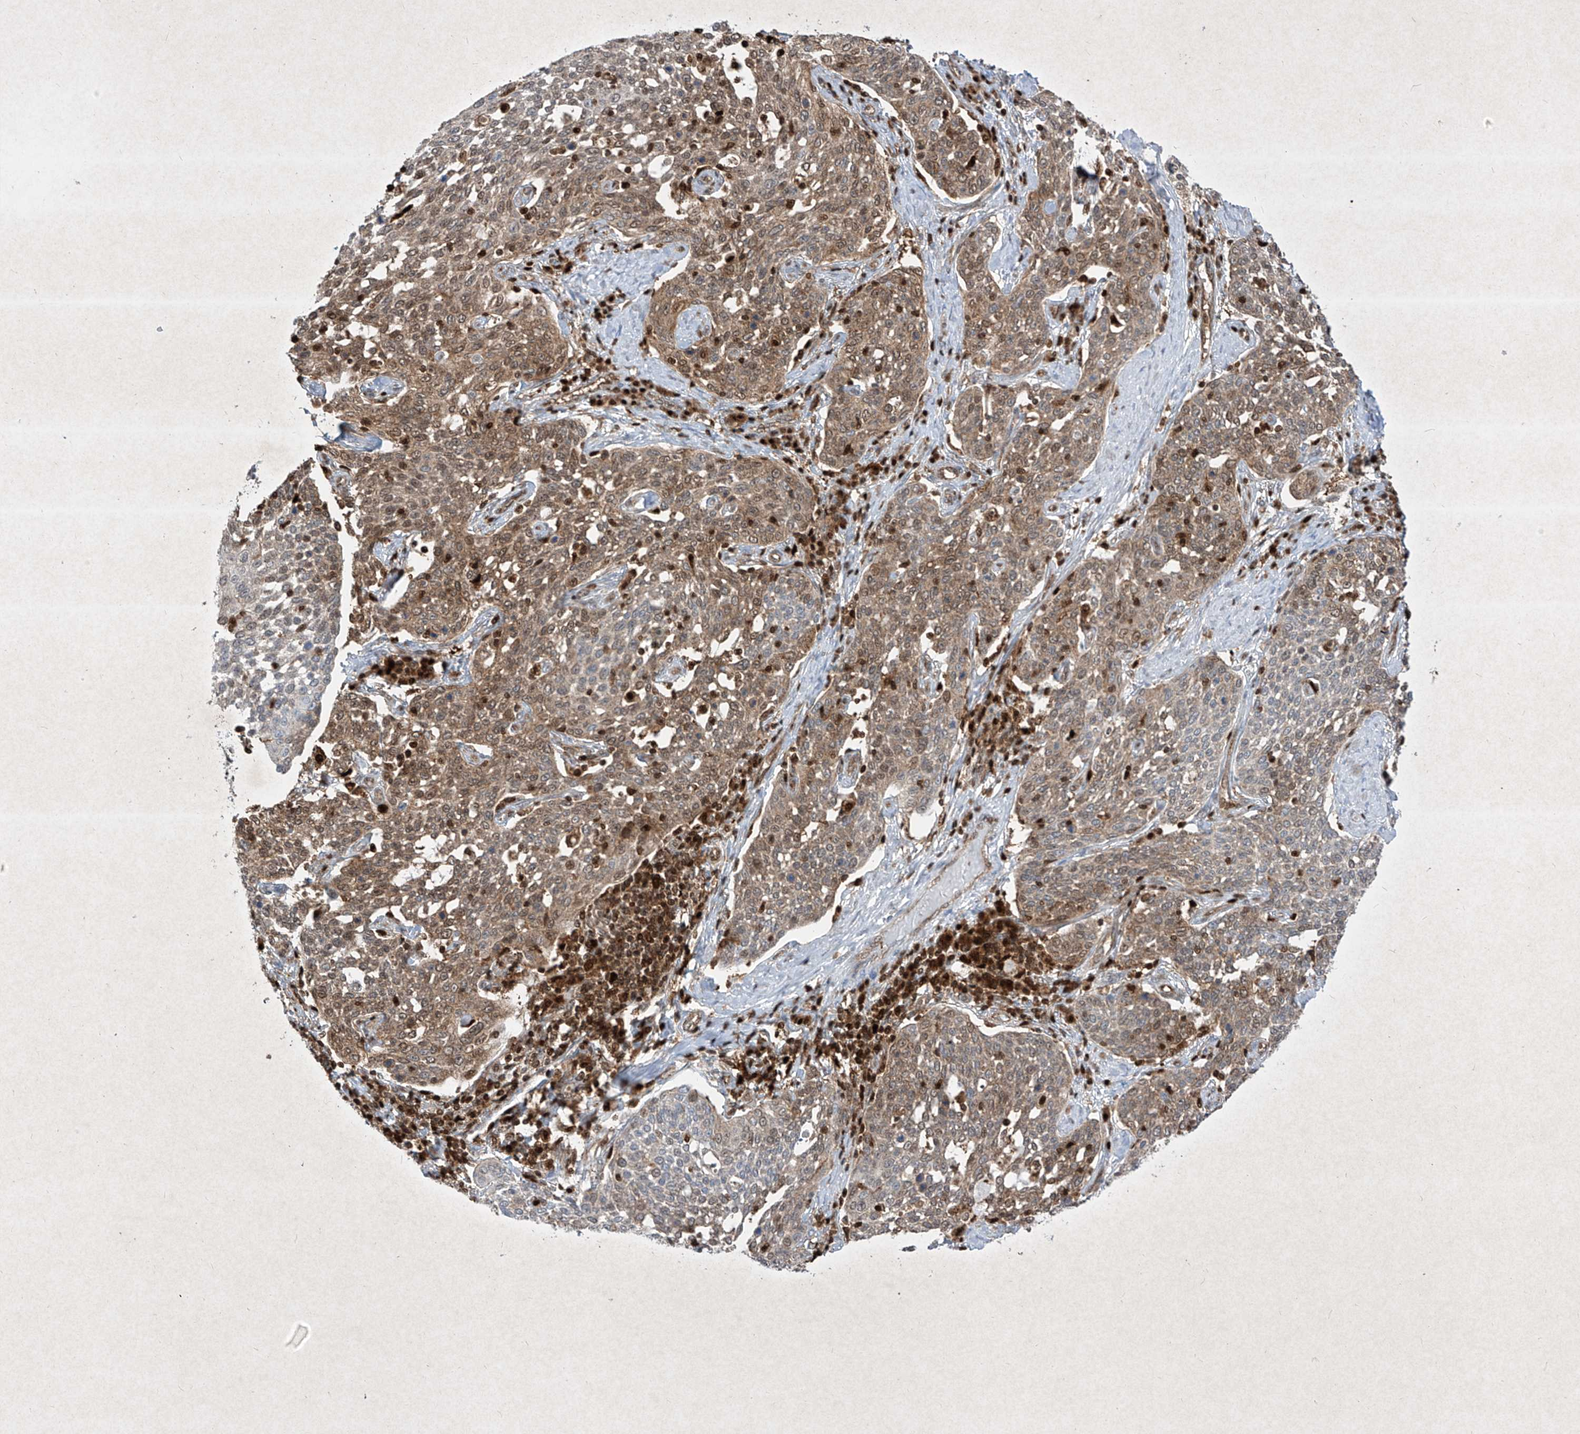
{"staining": {"intensity": "moderate", "quantity": ">75%", "location": "cytoplasmic/membranous,nuclear"}, "tissue": "cervical cancer", "cell_type": "Tumor cells", "image_type": "cancer", "snomed": [{"axis": "morphology", "description": "Squamous cell carcinoma, NOS"}, {"axis": "topography", "description": "Cervix"}], "caption": "A histopathology image of human cervical cancer stained for a protein demonstrates moderate cytoplasmic/membranous and nuclear brown staining in tumor cells.", "gene": "PSMB10", "patient": {"sex": "female", "age": 34}}